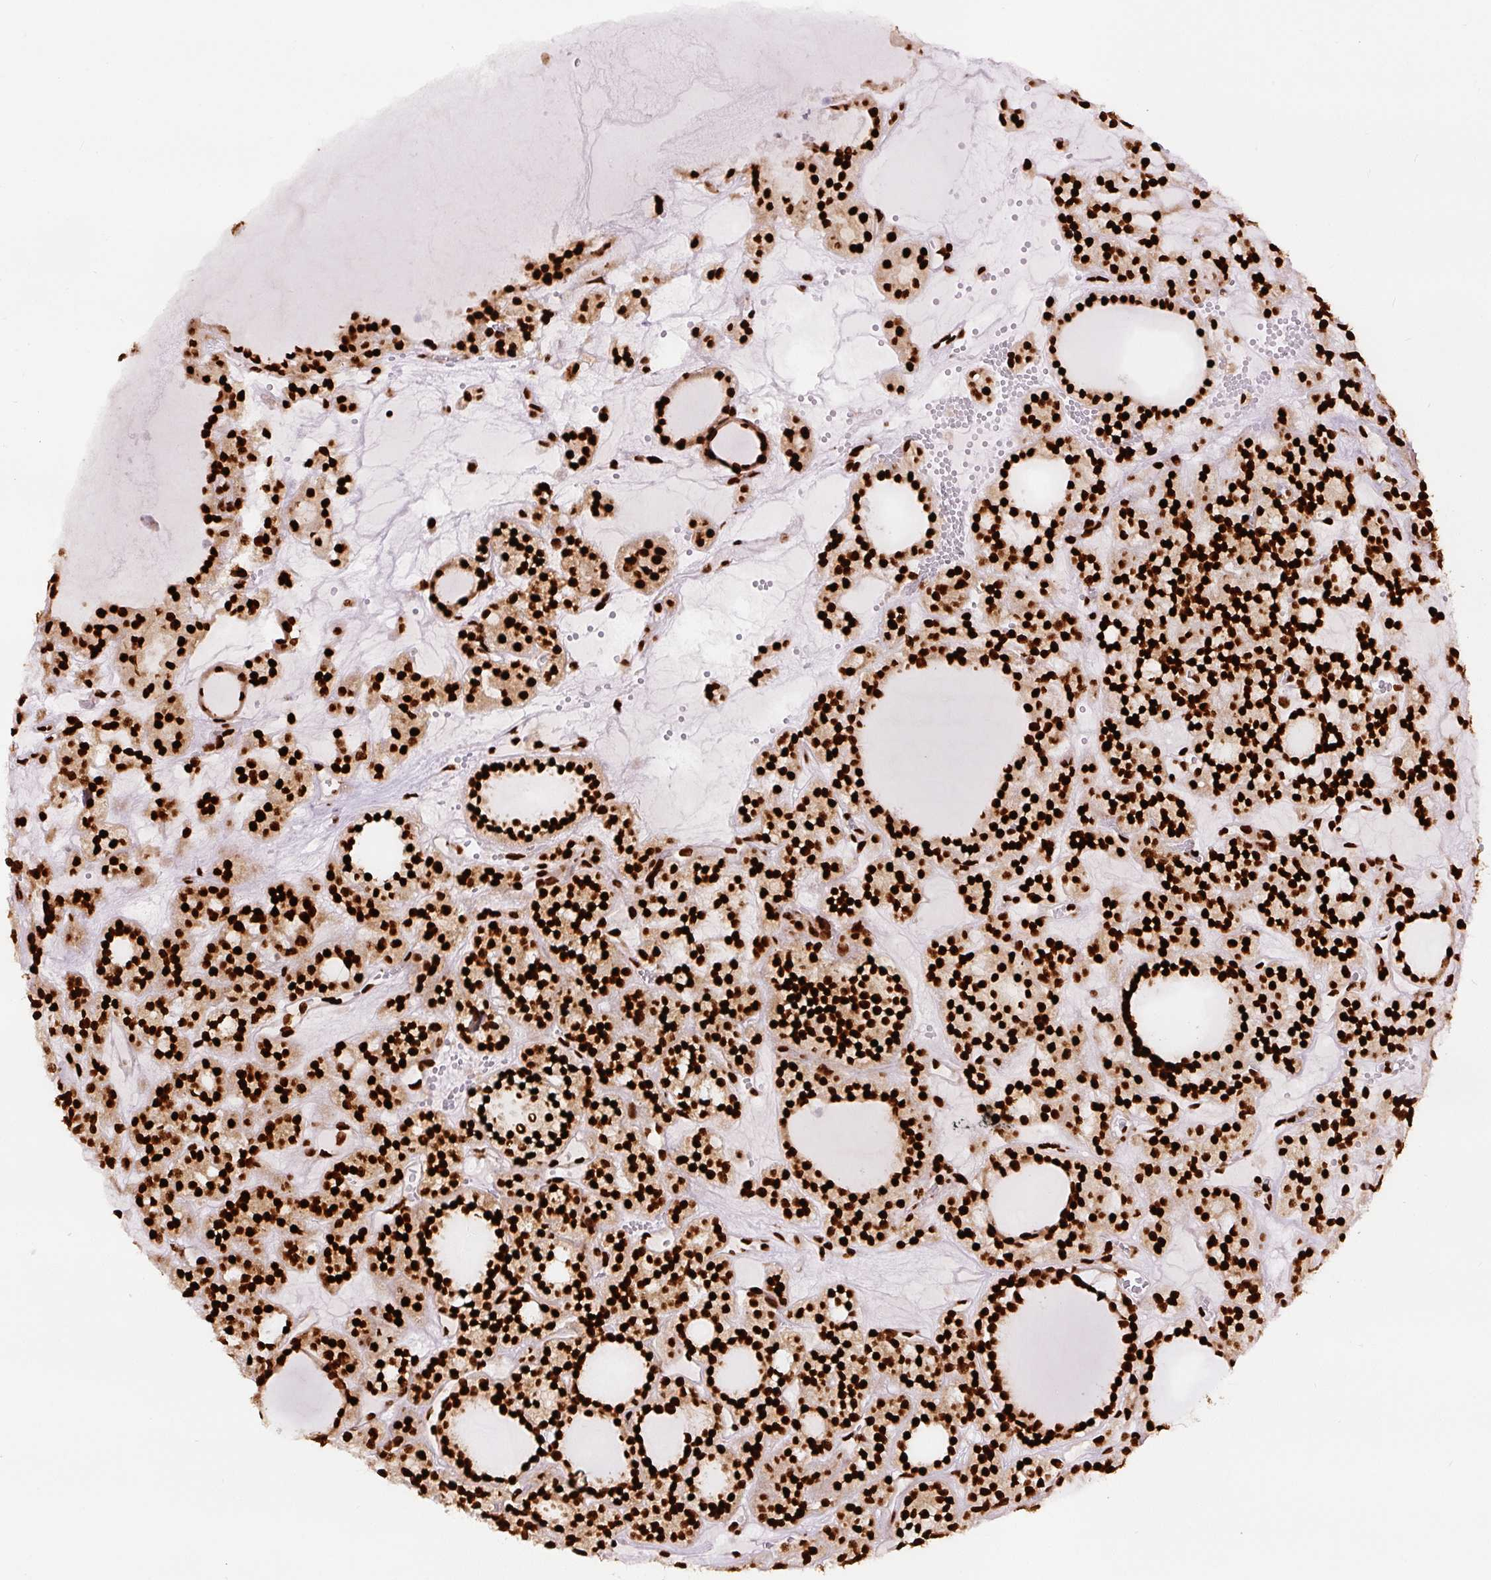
{"staining": {"intensity": "strong", "quantity": ">75%", "location": "nuclear"}, "tissue": "thyroid cancer", "cell_type": "Tumor cells", "image_type": "cancer", "snomed": [{"axis": "morphology", "description": "Follicular adenoma carcinoma, NOS"}, {"axis": "topography", "description": "Thyroid gland"}], "caption": "A micrograph showing strong nuclear expression in approximately >75% of tumor cells in thyroid follicular adenoma carcinoma, as visualized by brown immunohistochemical staining.", "gene": "FUS", "patient": {"sex": "female", "age": 63}}